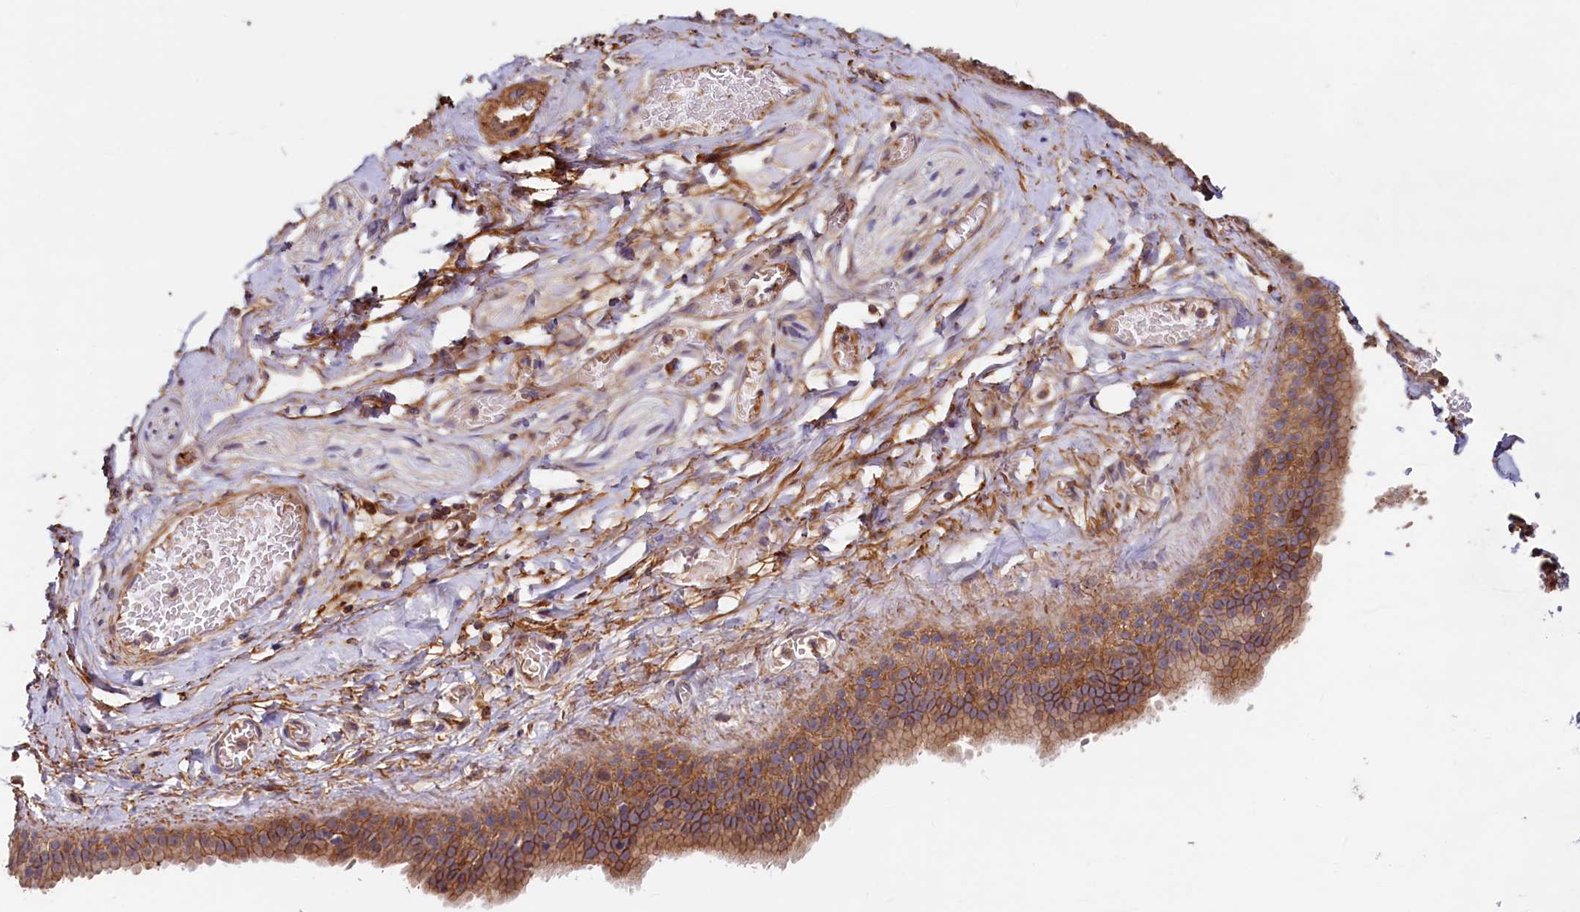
{"staining": {"intensity": "negative", "quantity": "none", "location": "none"}, "tissue": "adipose tissue", "cell_type": "Adipocytes", "image_type": "normal", "snomed": [{"axis": "morphology", "description": "Normal tissue, NOS"}, {"axis": "topography", "description": "Salivary gland"}, {"axis": "topography", "description": "Peripheral nerve tissue"}], "caption": "This is an immunohistochemistry histopathology image of unremarkable human adipose tissue. There is no positivity in adipocytes.", "gene": "DUOXA1", "patient": {"sex": "male", "age": 62}}